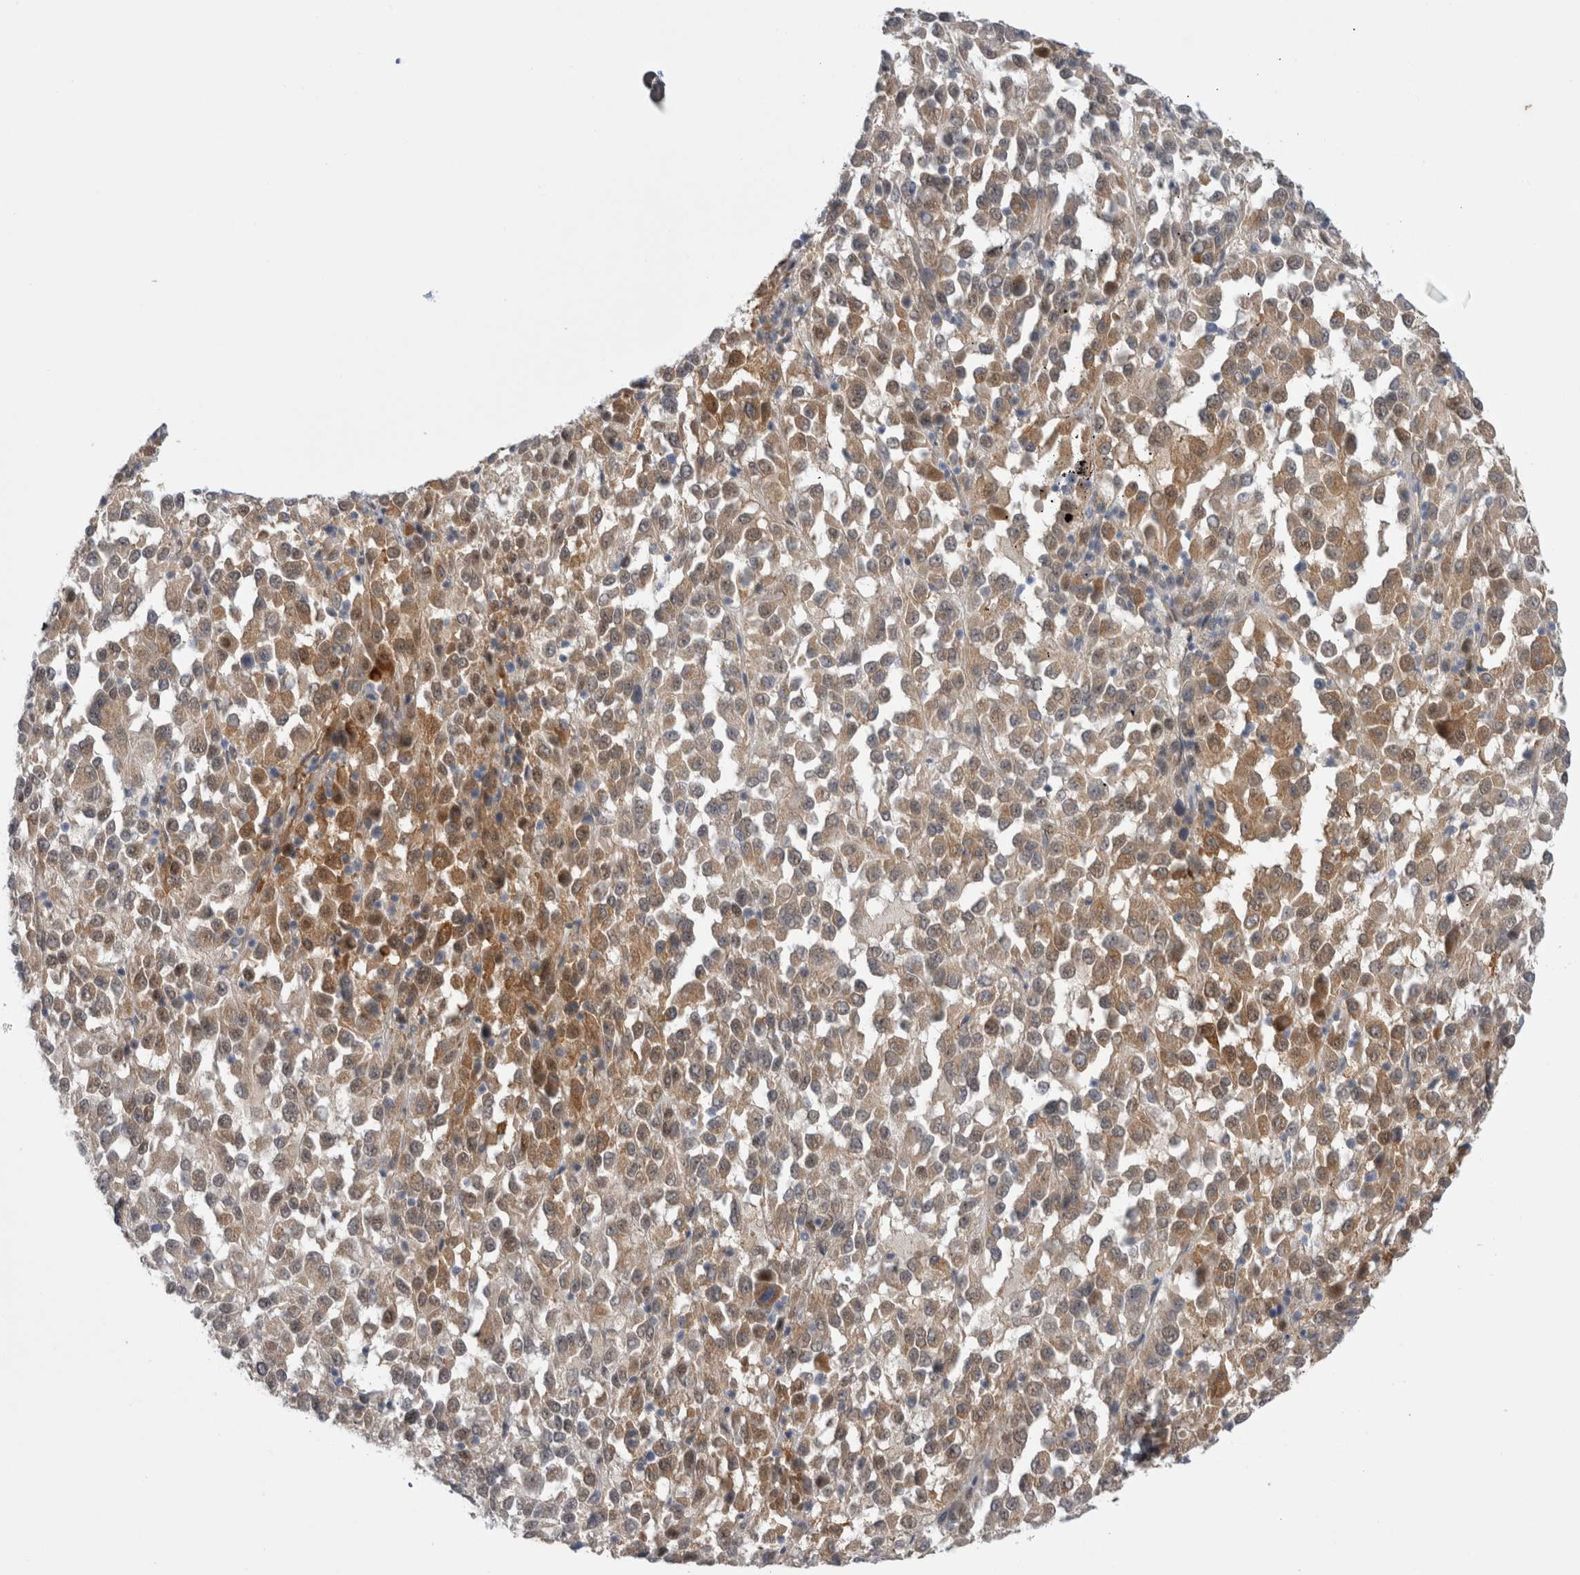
{"staining": {"intensity": "moderate", "quantity": ">75%", "location": "cytoplasmic/membranous,nuclear"}, "tissue": "melanoma", "cell_type": "Tumor cells", "image_type": "cancer", "snomed": [{"axis": "morphology", "description": "Malignant melanoma, Metastatic site"}, {"axis": "topography", "description": "Lung"}], "caption": "Moderate cytoplasmic/membranous and nuclear positivity for a protein is present in about >75% of tumor cells of melanoma using immunohistochemistry.", "gene": "TAFA5", "patient": {"sex": "male", "age": 64}}